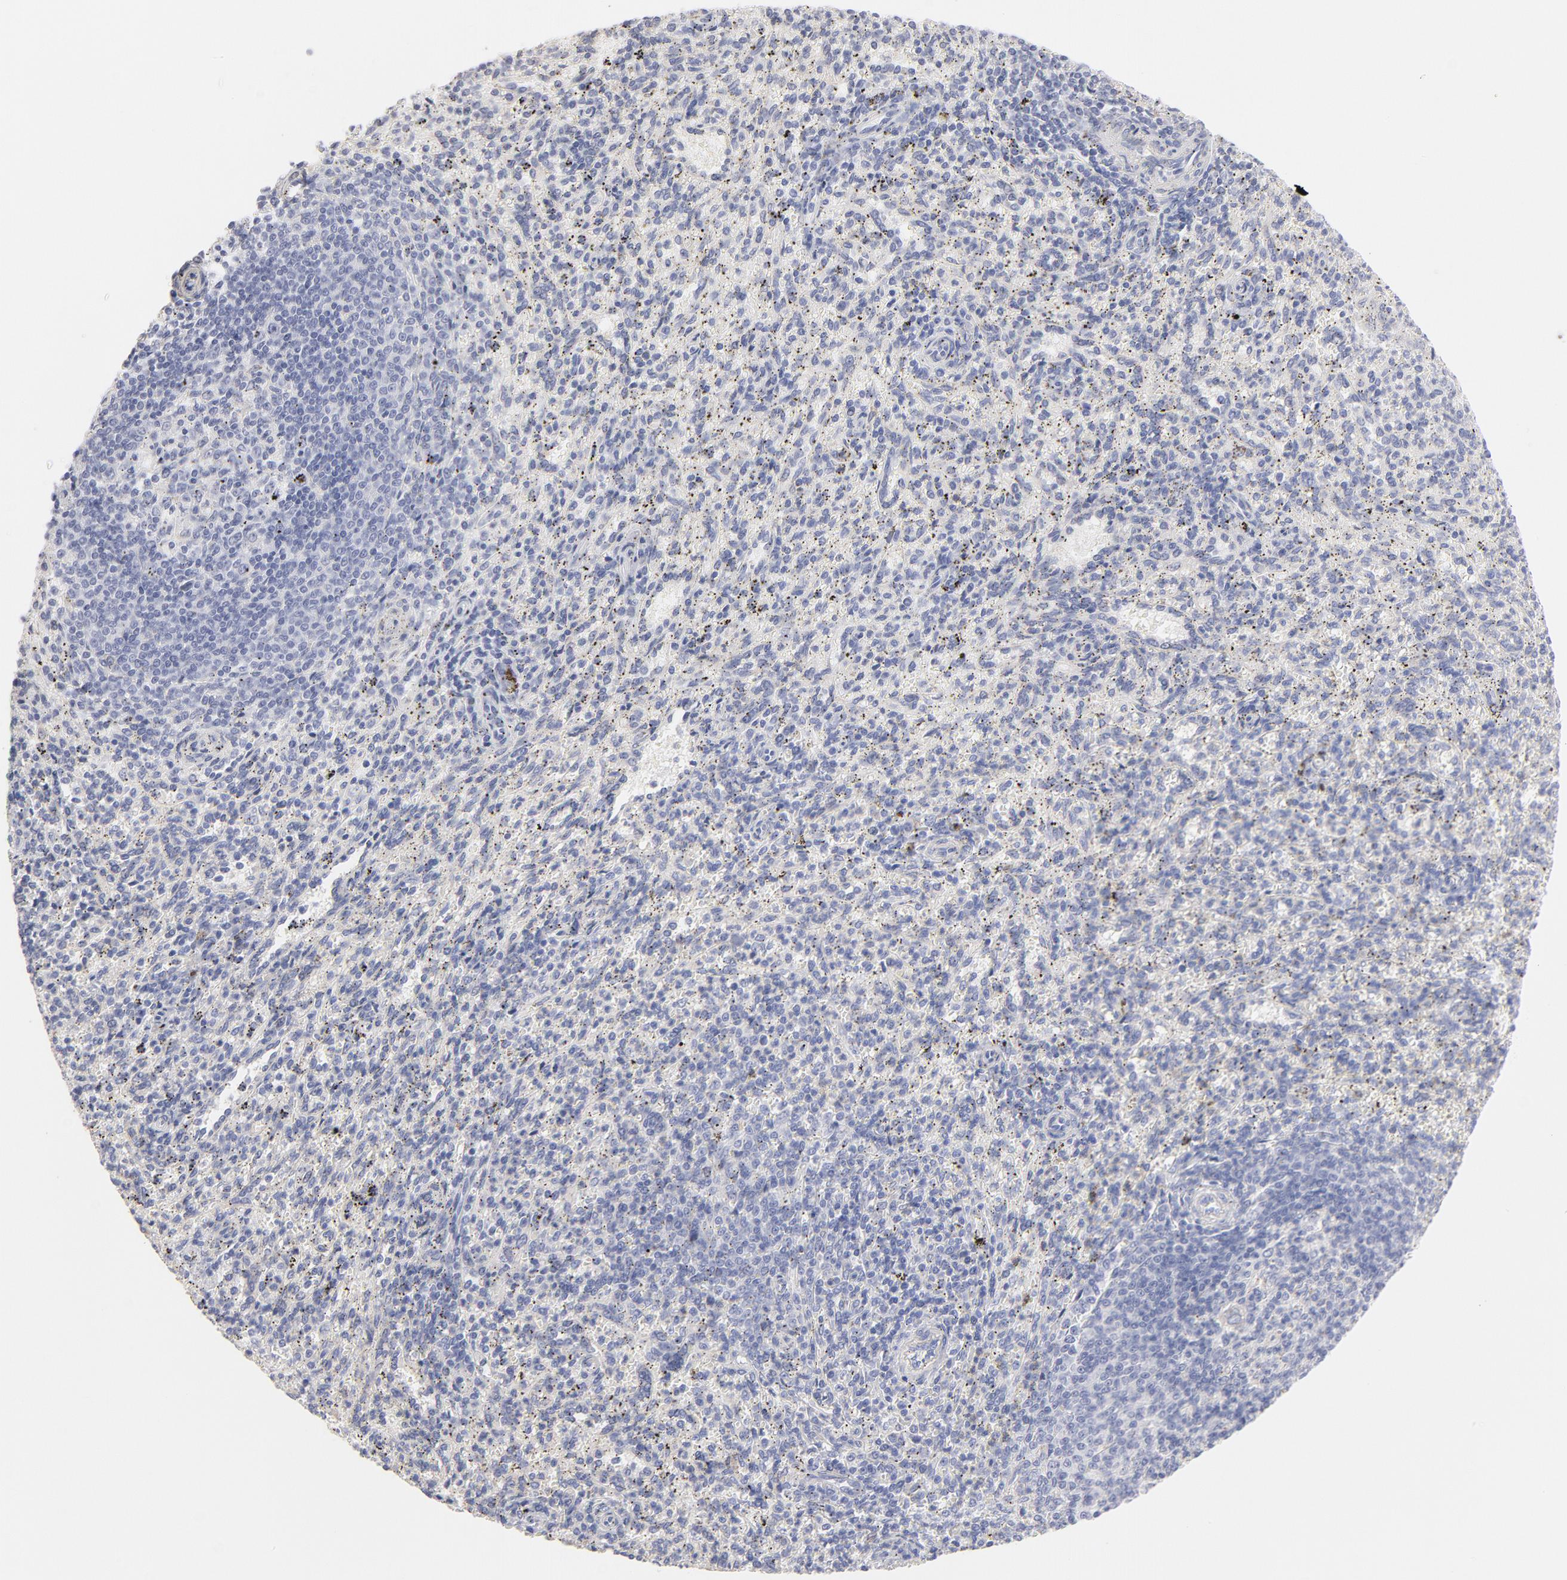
{"staining": {"intensity": "negative", "quantity": "none", "location": "none"}, "tissue": "spleen", "cell_type": "Cells in red pulp", "image_type": "normal", "snomed": [{"axis": "morphology", "description": "Normal tissue, NOS"}, {"axis": "topography", "description": "Spleen"}], "caption": "The immunohistochemistry (IHC) histopathology image has no significant expression in cells in red pulp of spleen. (DAB immunohistochemistry (IHC), high magnification).", "gene": "TST", "patient": {"sex": "female", "age": 10}}